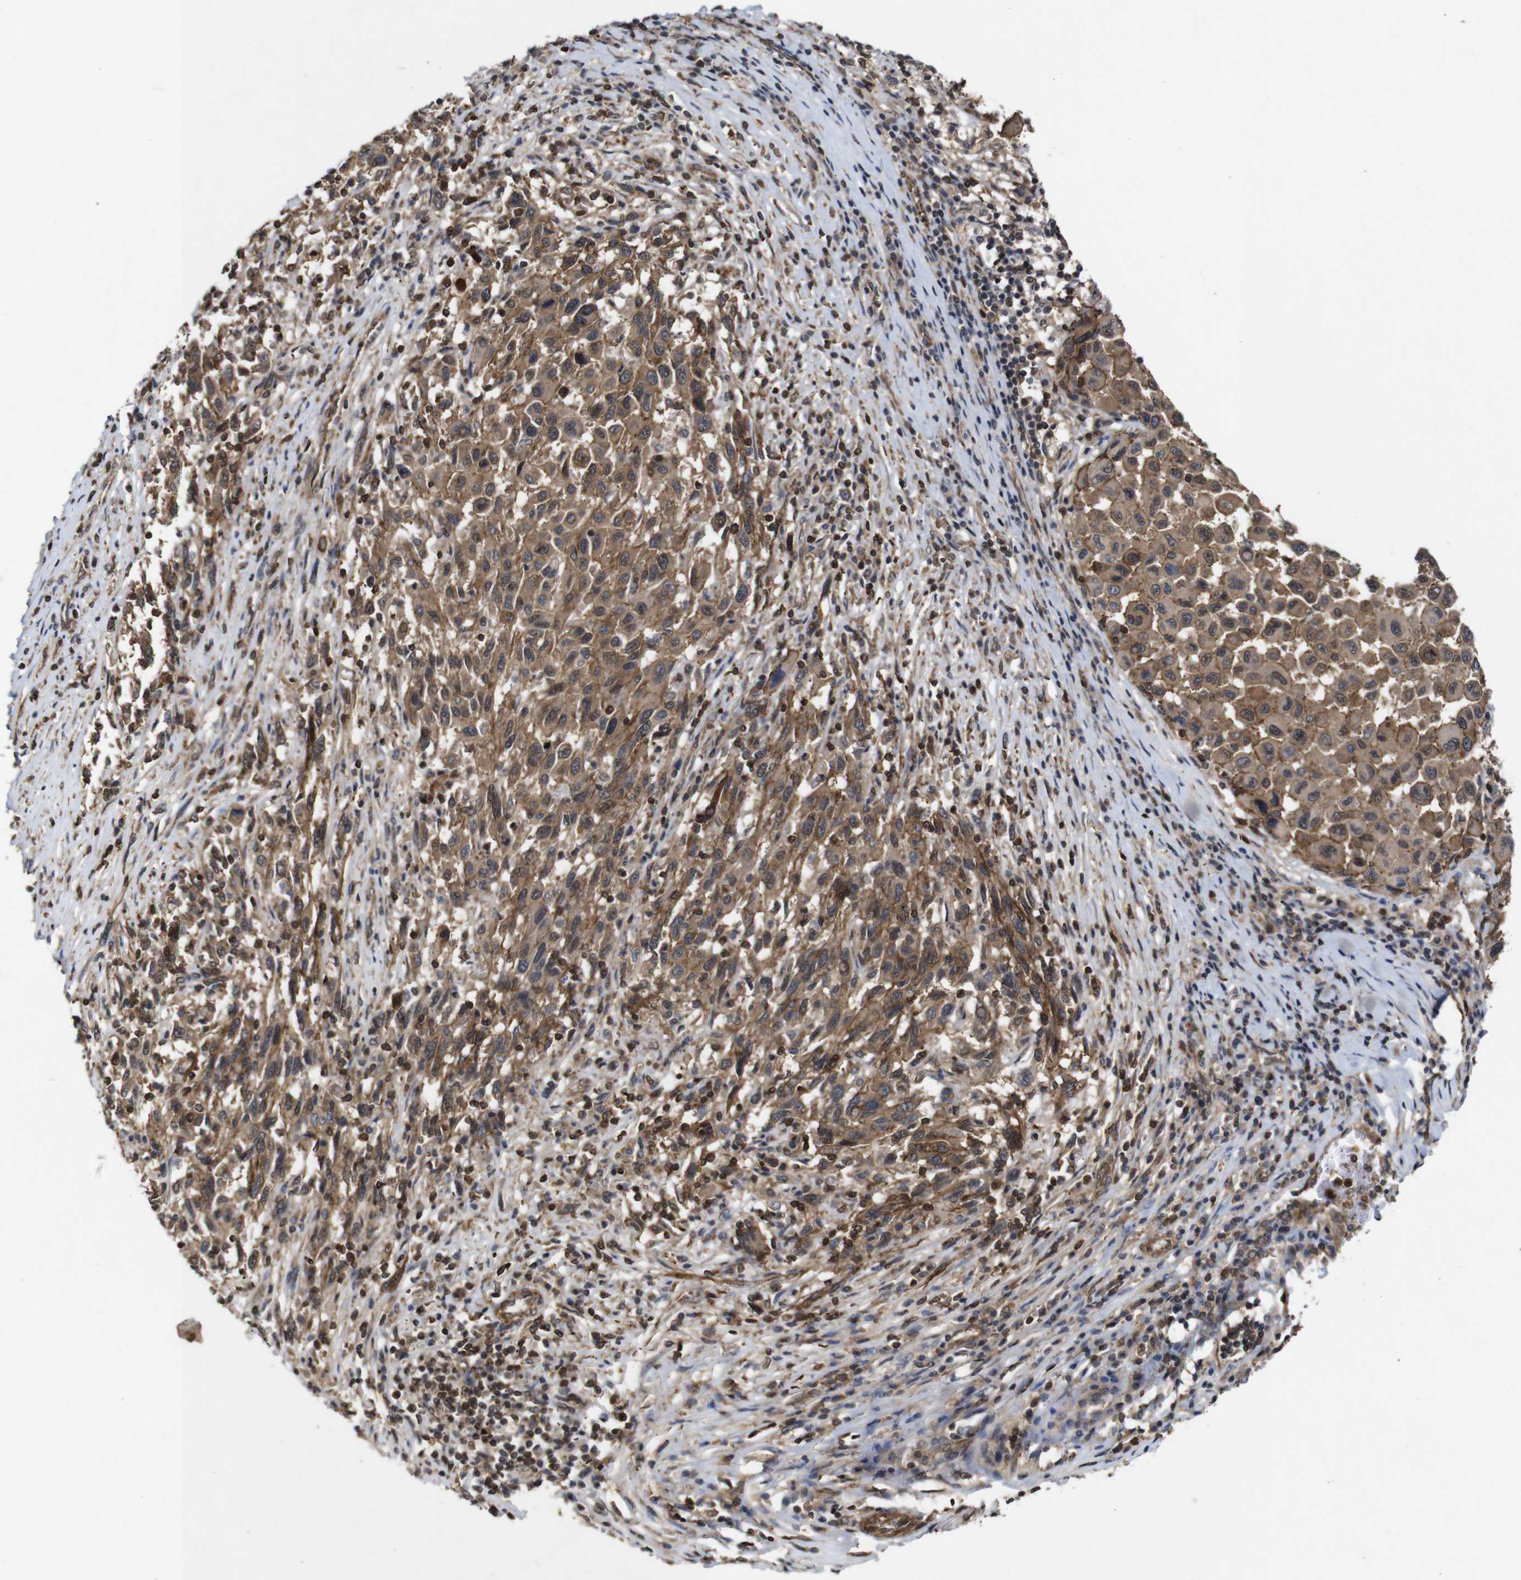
{"staining": {"intensity": "moderate", "quantity": ">75%", "location": "cytoplasmic/membranous"}, "tissue": "melanoma", "cell_type": "Tumor cells", "image_type": "cancer", "snomed": [{"axis": "morphology", "description": "Malignant melanoma, Metastatic site"}, {"axis": "topography", "description": "Lymph node"}], "caption": "Human melanoma stained for a protein (brown) shows moderate cytoplasmic/membranous positive expression in approximately >75% of tumor cells.", "gene": "NANOS1", "patient": {"sex": "male", "age": 61}}